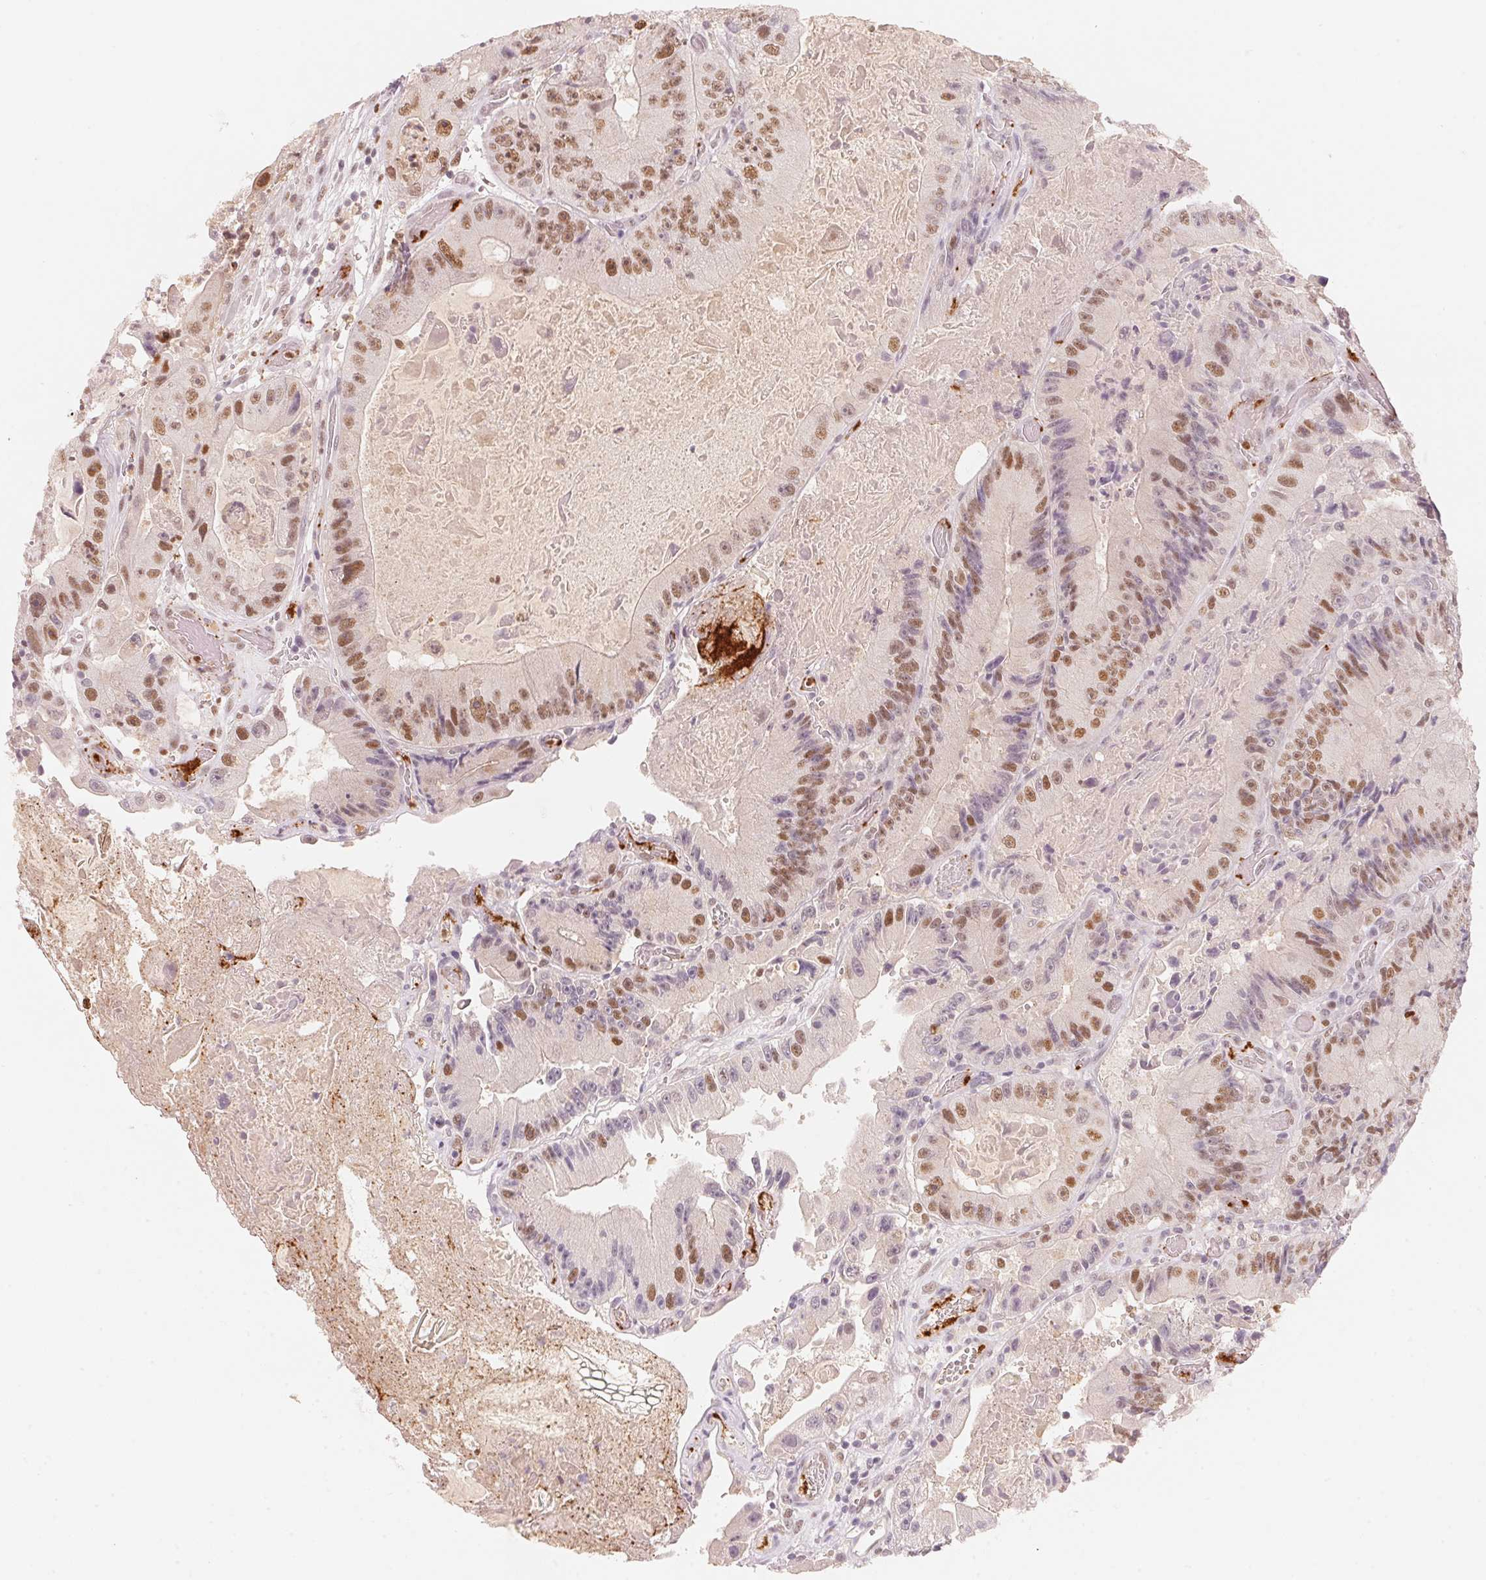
{"staining": {"intensity": "moderate", "quantity": ">75%", "location": "nuclear"}, "tissue": "colorectal cancer", "cell_type": "Tumor cells", "image_type": "cancer", "snomed": [{"axis": "morphology", "description": "Adenocarcinoma, NOS"}, {"axis": "topography", "description": "Colon"}], "caption": "This photomicrograph demonstrates immunohistochemistry (IHC) staining of colorectal adenocarcinoma, with medium moderate nuclear staining in about >75% of tumor cells.", "gene": "ARHGAP22", "patient": {"sex": "female", "age": 86}}